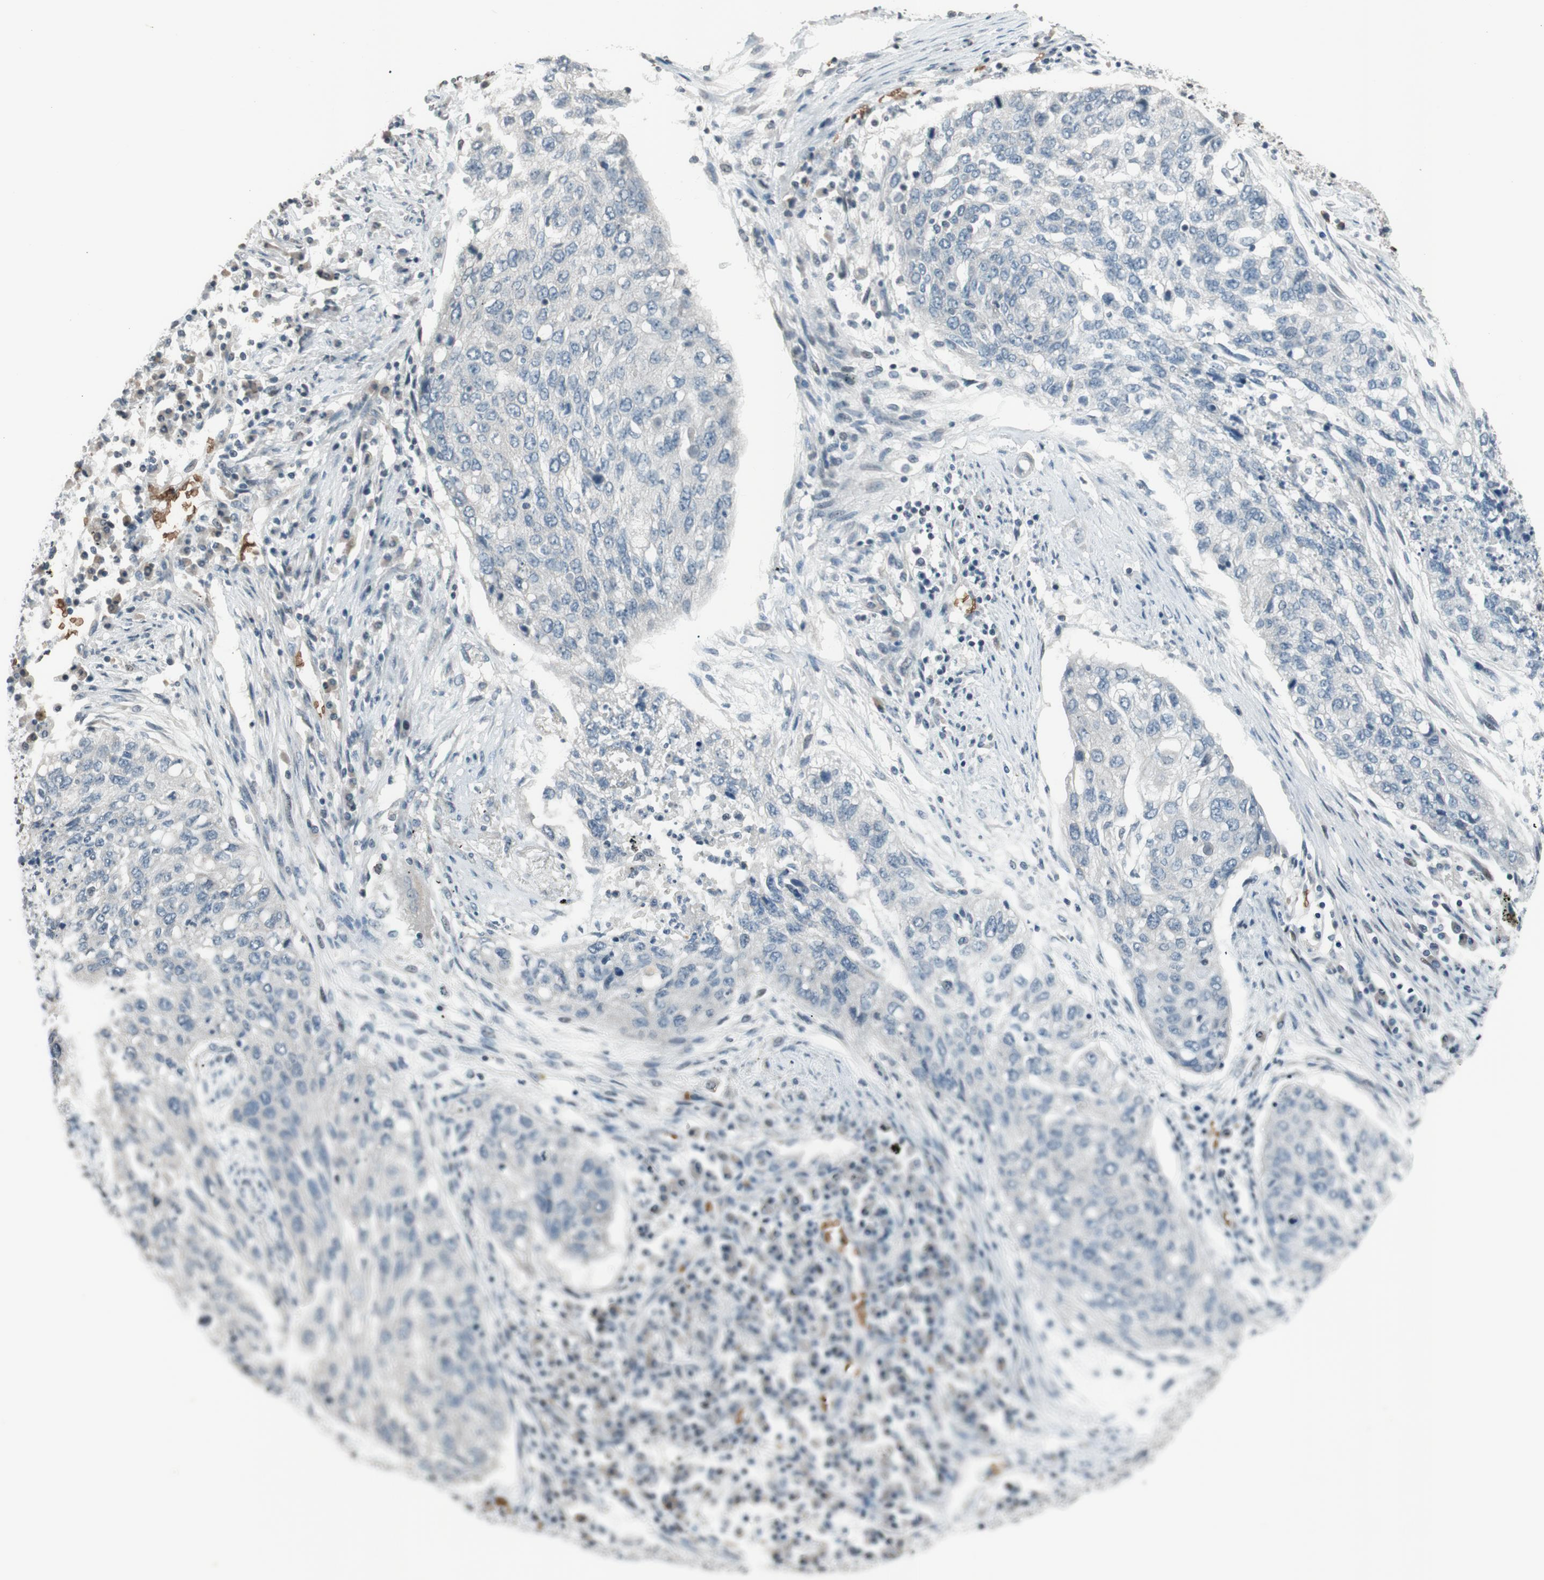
{"staining": {"intensity": "negative", "quantity": "none", "location": "none"}, "tissue": "lung cancer", "cell_type": "Tumor cells", "image_type": "cancer", "snomed": [{"axis": "morphology", "description": "Squamous cell carcinoma, NOS"}, {"axis": "topography", "description": "Lung"}], "caption": "DAB immunohistochemical staining of lung squamous cell carcinoma exhibits no significant expression in tumor cells. (Brightfield microscopy of DAB immunohistochemistry at high magnification).", "gene": "GYPC", "patient": {"sex": "female", "age": 63}}